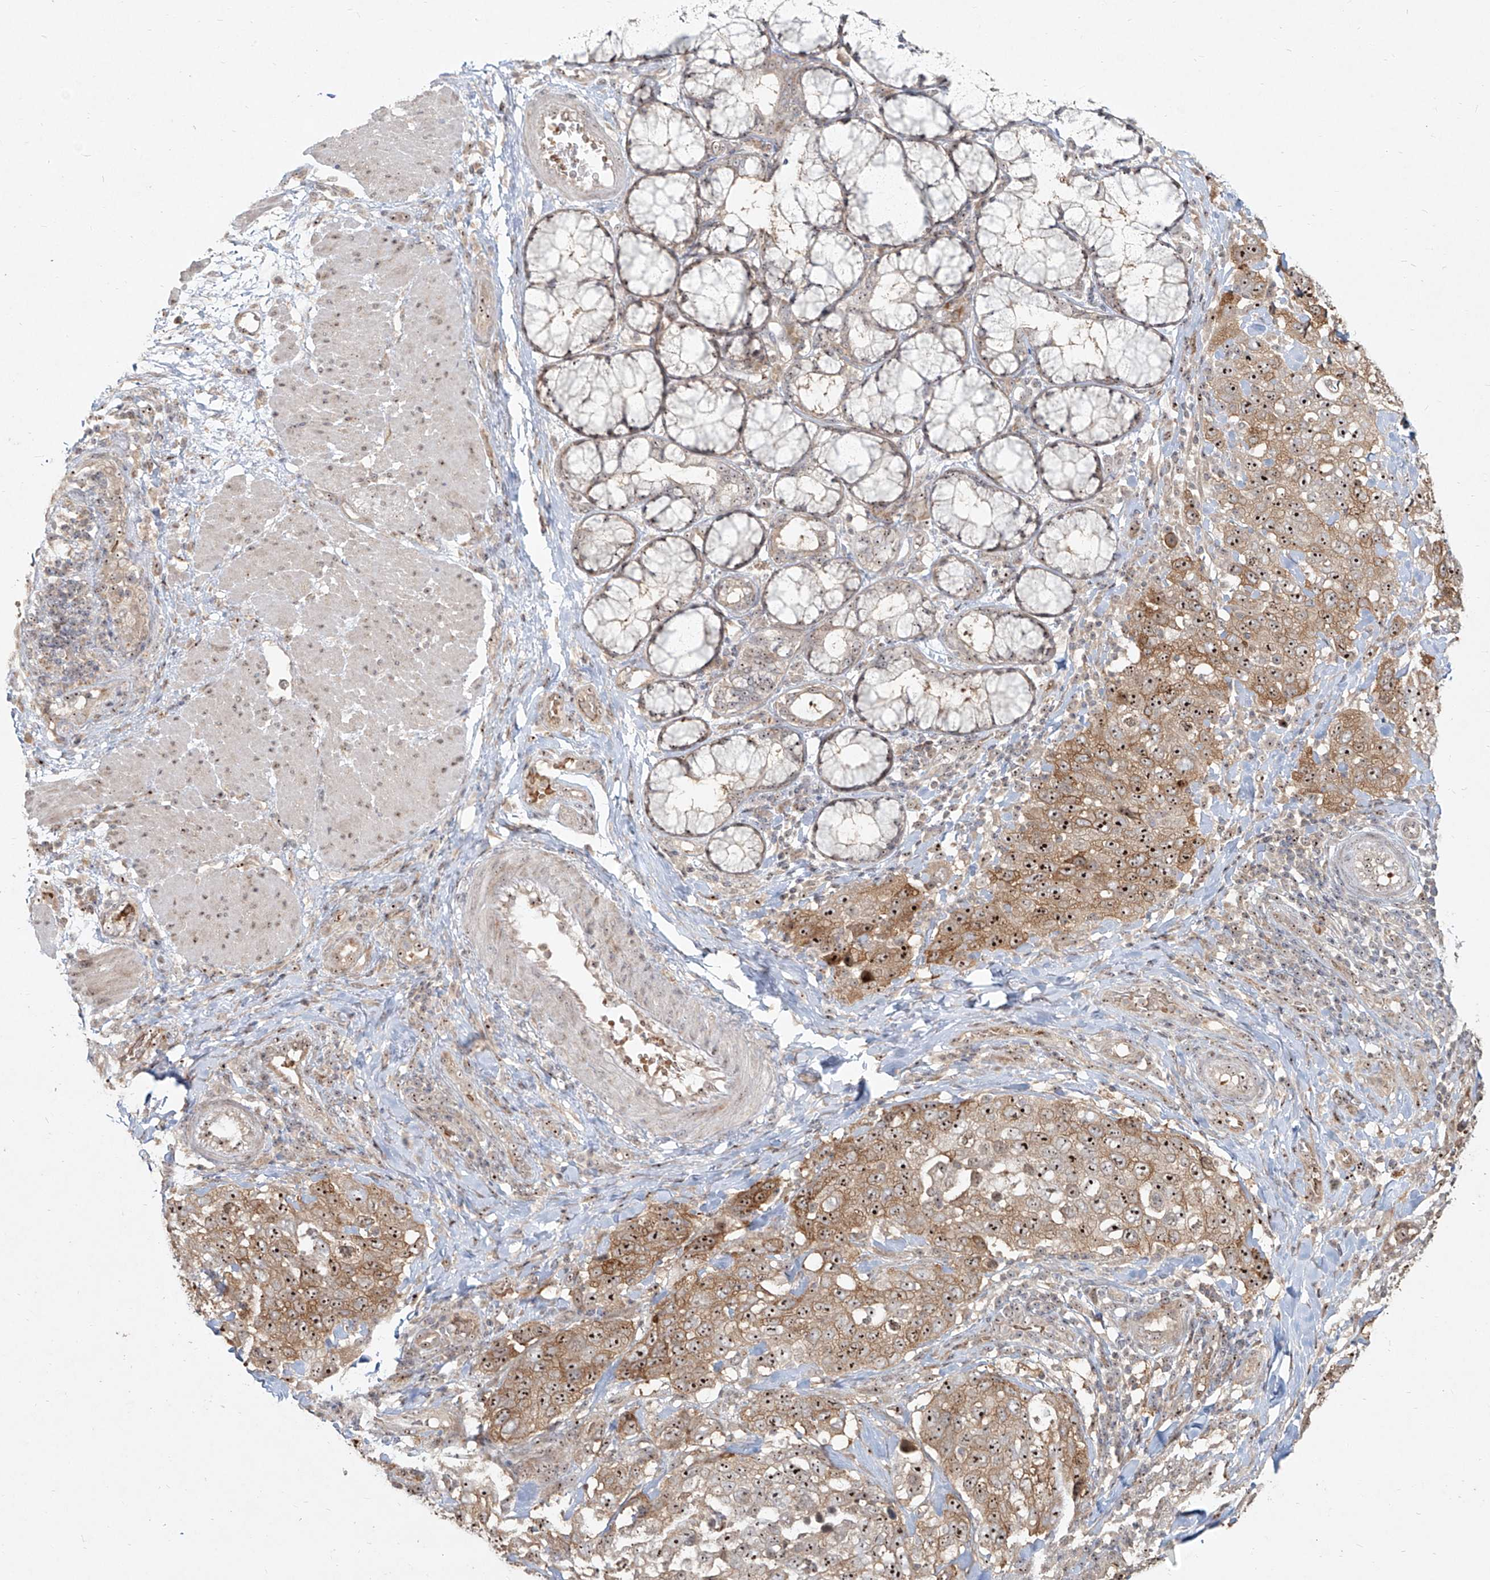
{"staining": {"intensity": "moderate", "quantity": ">75%", "location": "cytoplasmic/membranous,nuclear"}, "tissue": "stomach cancer", "cell_type": "Tumor cells", "image_type": "cancer", "snomed": [{"axis": "morphology", "description": "Adenocarcinoma, NOS"}, {"axis": "topography", "description": "Stomach"}], "caption": "Immunohistochemistry (IHC) of stomach adenocarcinoma demonstrates medium levels of moderate cytoplasmic/membranous and nuclear expression in about >75% of tumor cells. The protein of interest is shown in brown color, while the nuclei are stained blue.", "gene": "BYSL", "patient": {"sex": "male", "age": 48}}